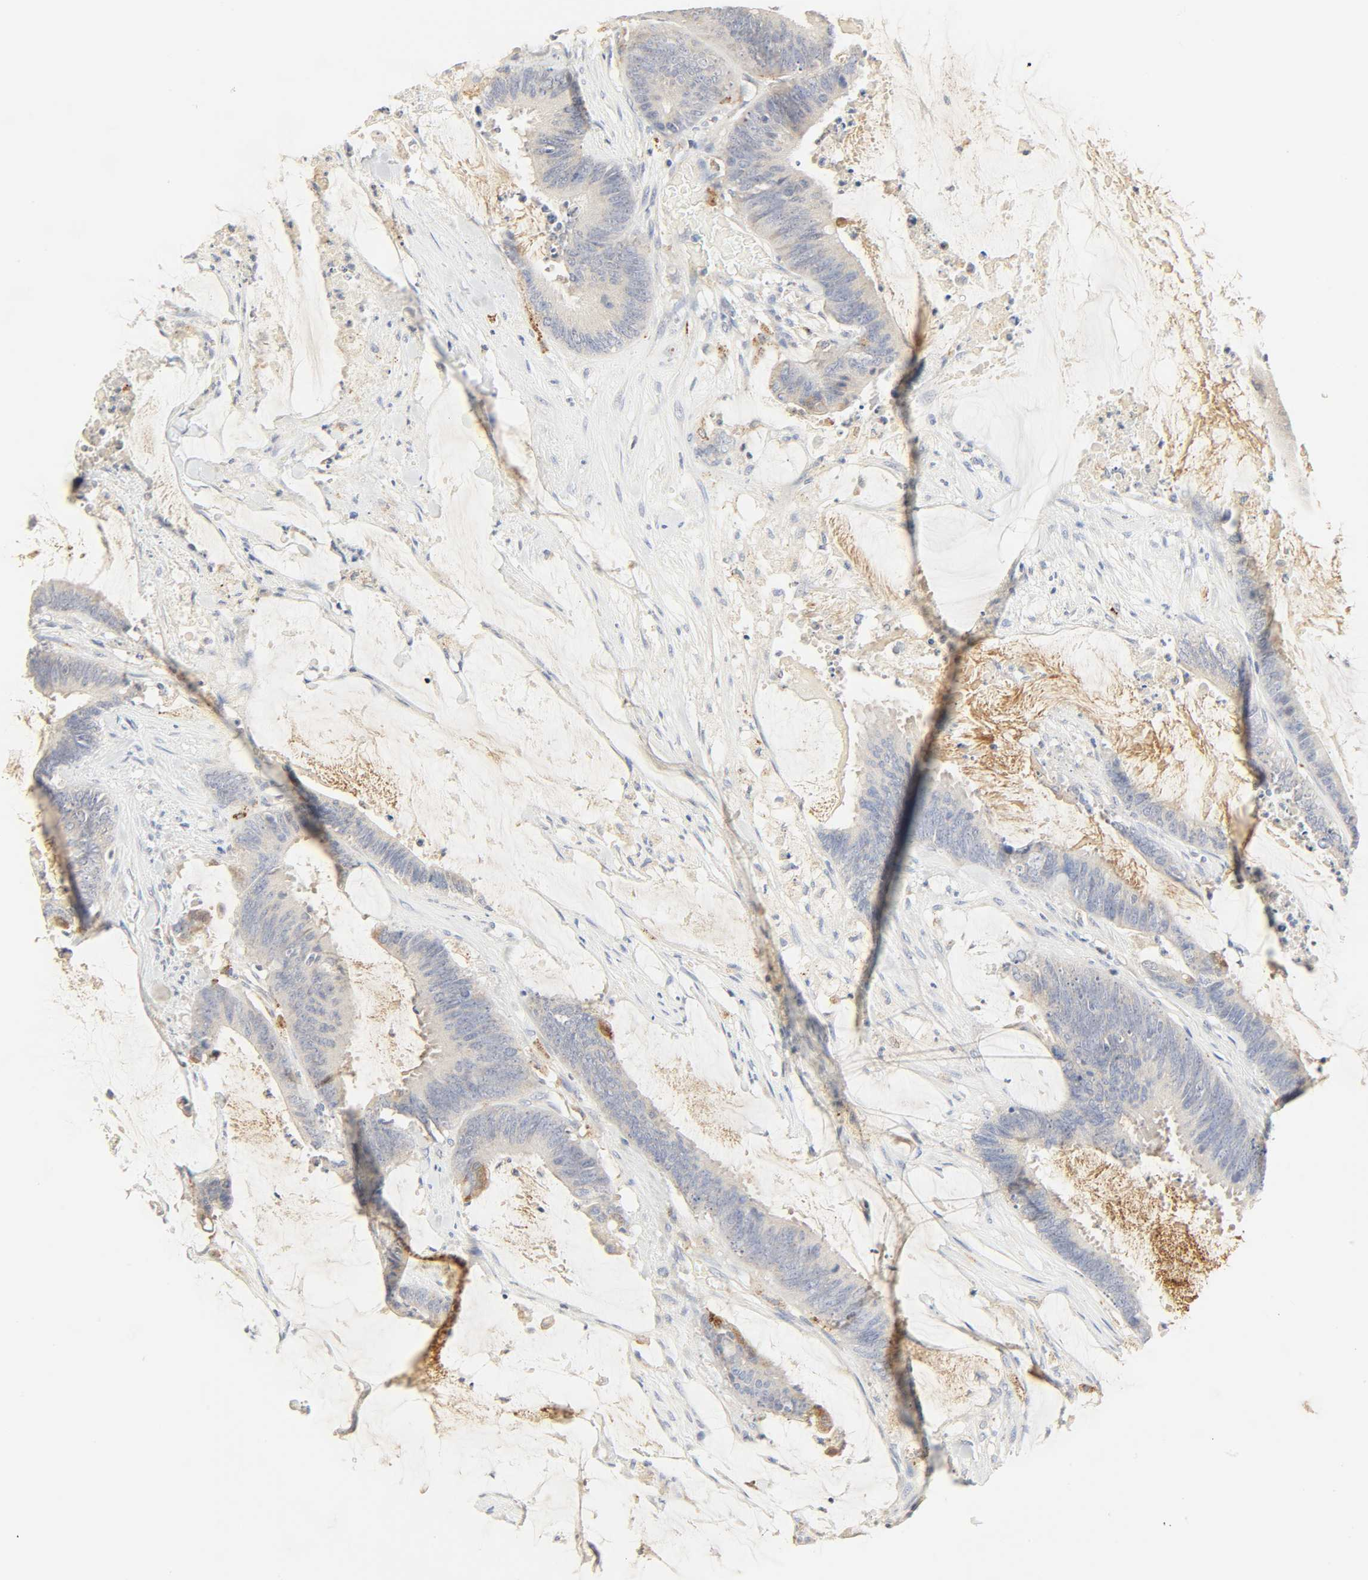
{"staining": {"intensity": "weak", "quantity": "<25%", "location": "cytoplasmic/membranous"}, "tissue": "colorectal cancer", "cell_type": "Tumor cells", "image_type": "cancer", "snomed": [{"axis": "morphology", "description": "Adenocarcinoma, NOS"}, {"axis": "topography", "description": "Rectum"}], "caption": "Tumor cells show no significant positivity in colorectal cancer. (DAB (3,3'-diaminobenzidine) IHC, high magnification).", "gene": "CAMK2A", "patient": {"sex": "female", "age": 66}}